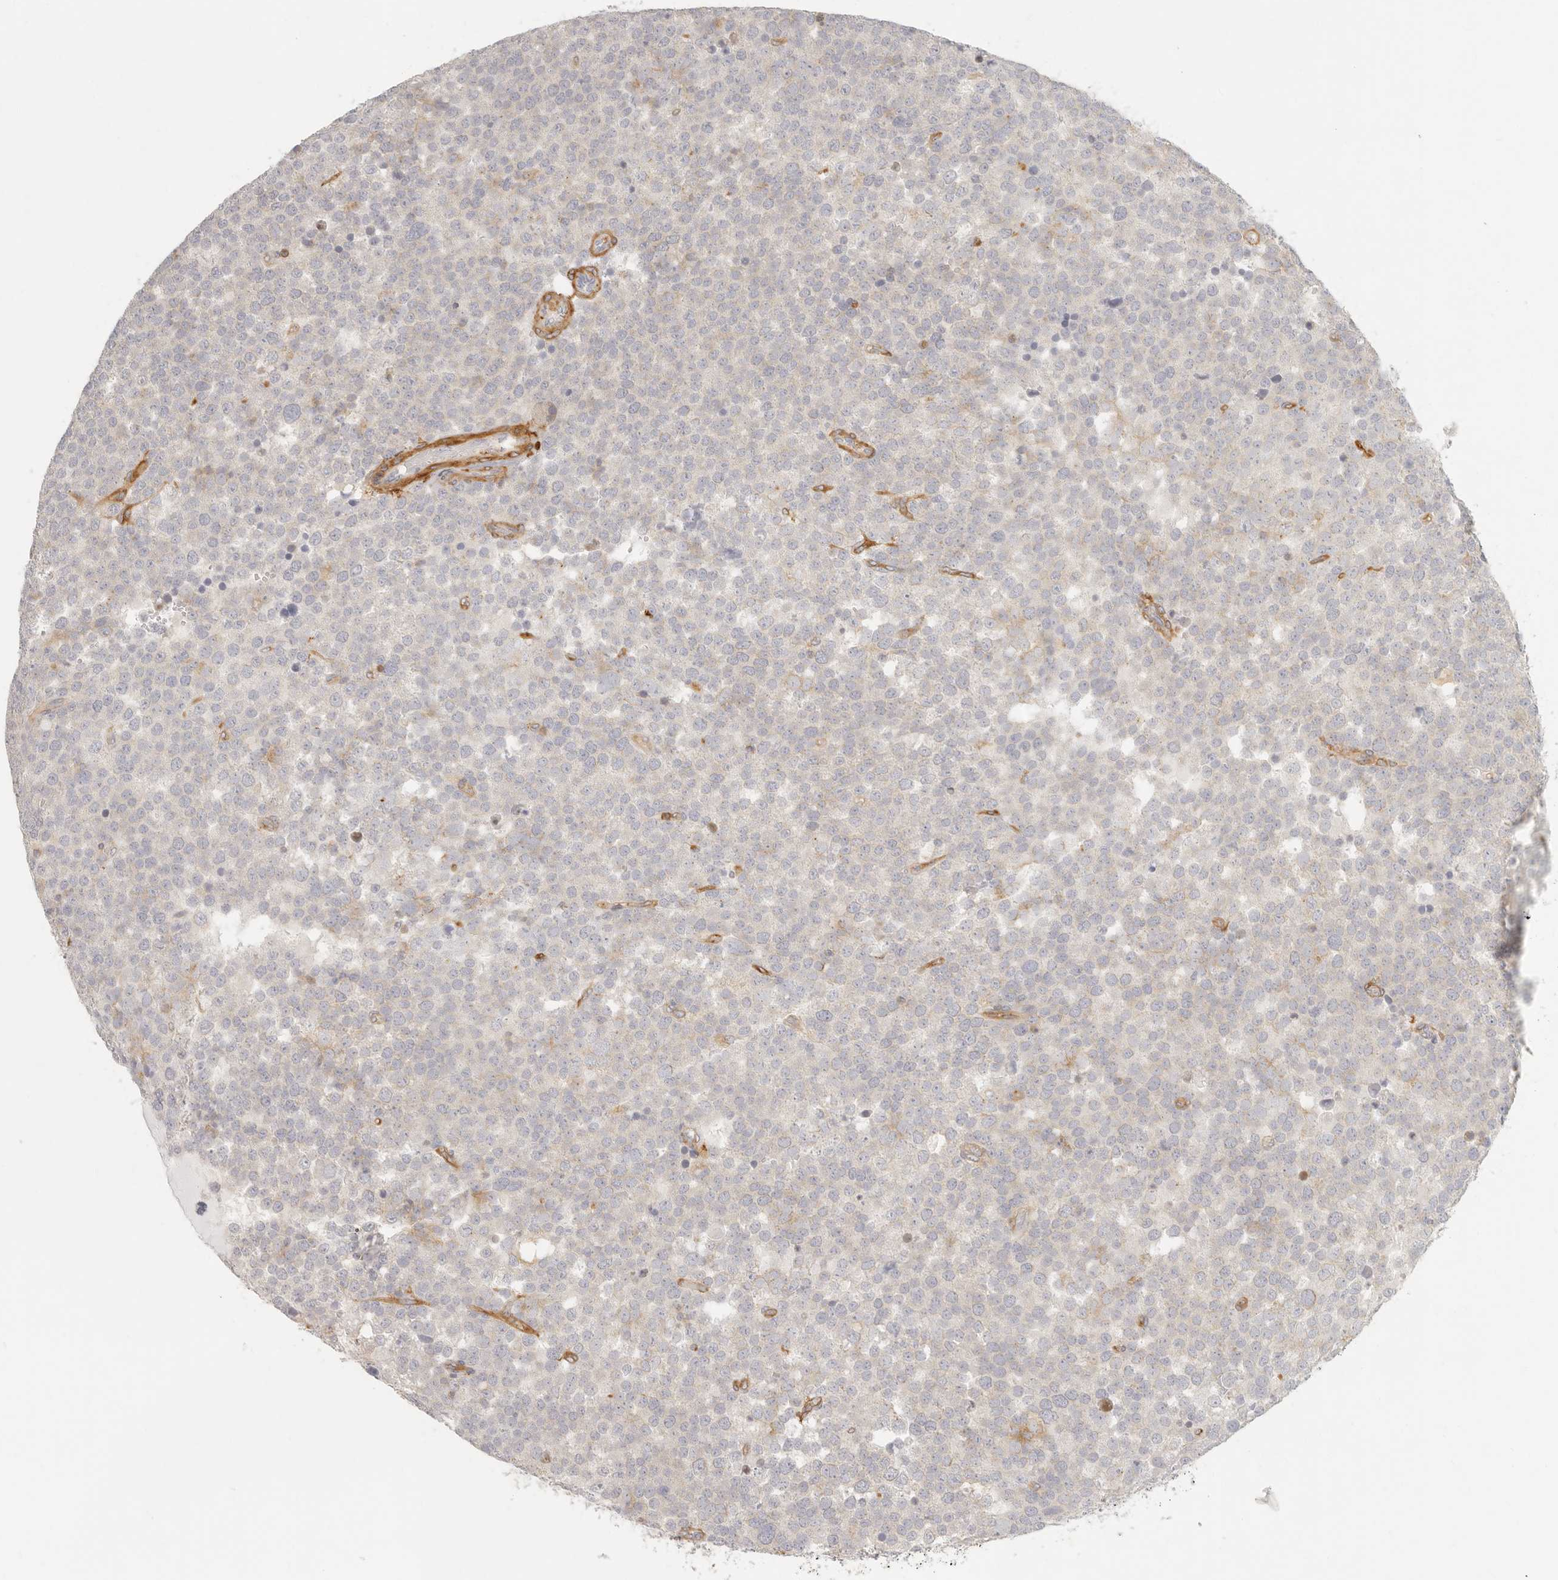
{"staining": {"intensity": "negative", "quantity": "none", "location": "none"}, "tissue": "testis cancer", "cell_type": "Tumor cells", "image_type": "cancer", "snomed": [{"axis": "morphology", "description": "Seminoma, NOS"}, {"axis": "topography", "description": "Testis"}], "caption": "DAB (3,3'-diaminobenzidine) immunohistochemical staining of human testis cancer (seminoma) shows no significant expression in tumor cells.", "gene": "NIBAN1", "patient": {"sex": "male", "age": 71}}